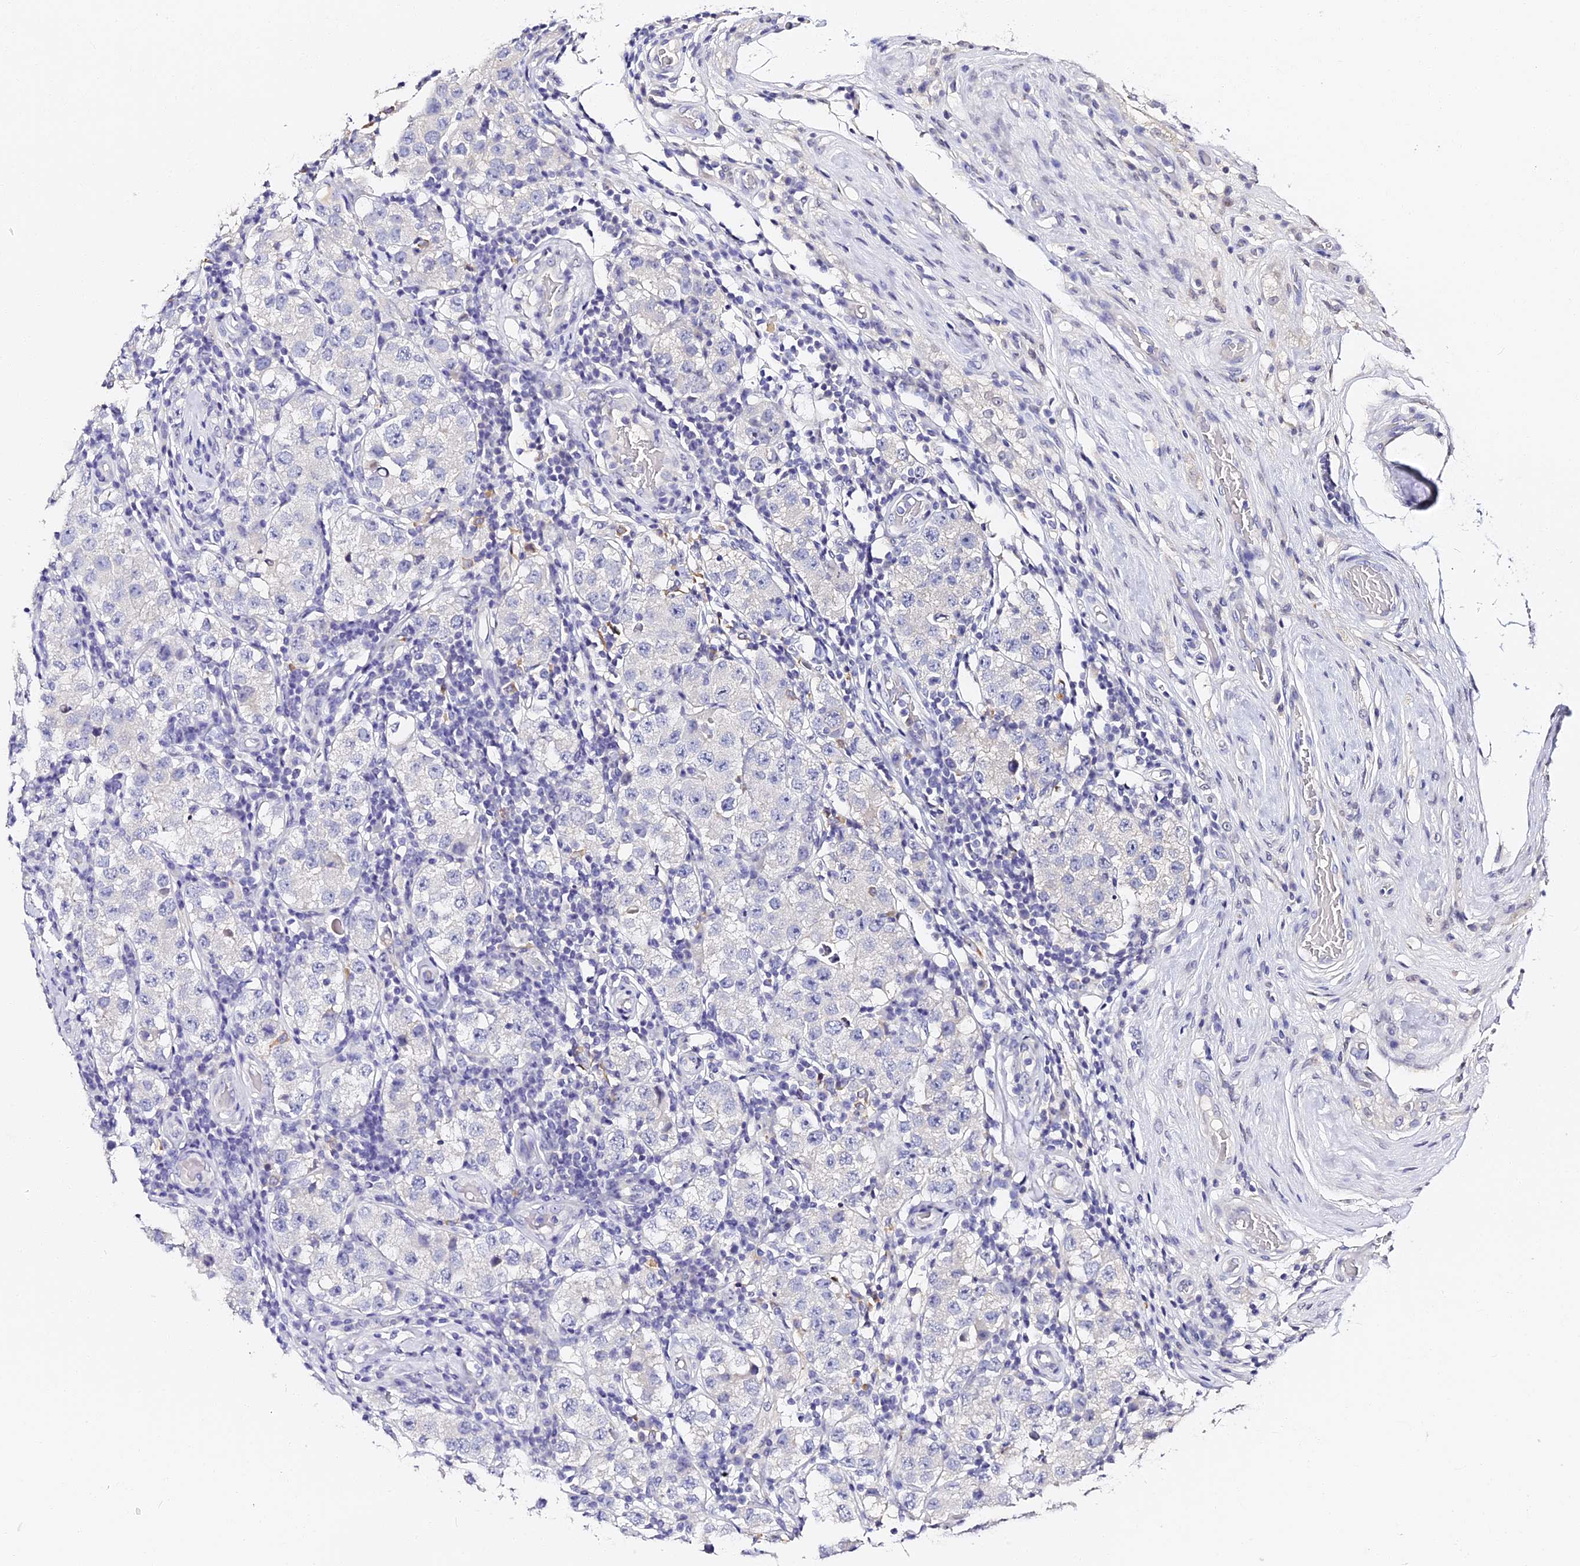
{"staining": {"intensity": "negative", "quantity": "none", "location": "none"}, "tissue": "testis cancer", "cell_type": "Tumor cells", "image_type": "cancer", "snomed": [{"axis": "morphology", "description": "Seminoma, NOS"}, {"axis": "topography", "description": "Testis"}], "caption": "The image displays no significant positivity in tumor cells of testis cancer (seminoma).", "gene": "VPS33B", "patient": {"sex": "male", "age": 34}}